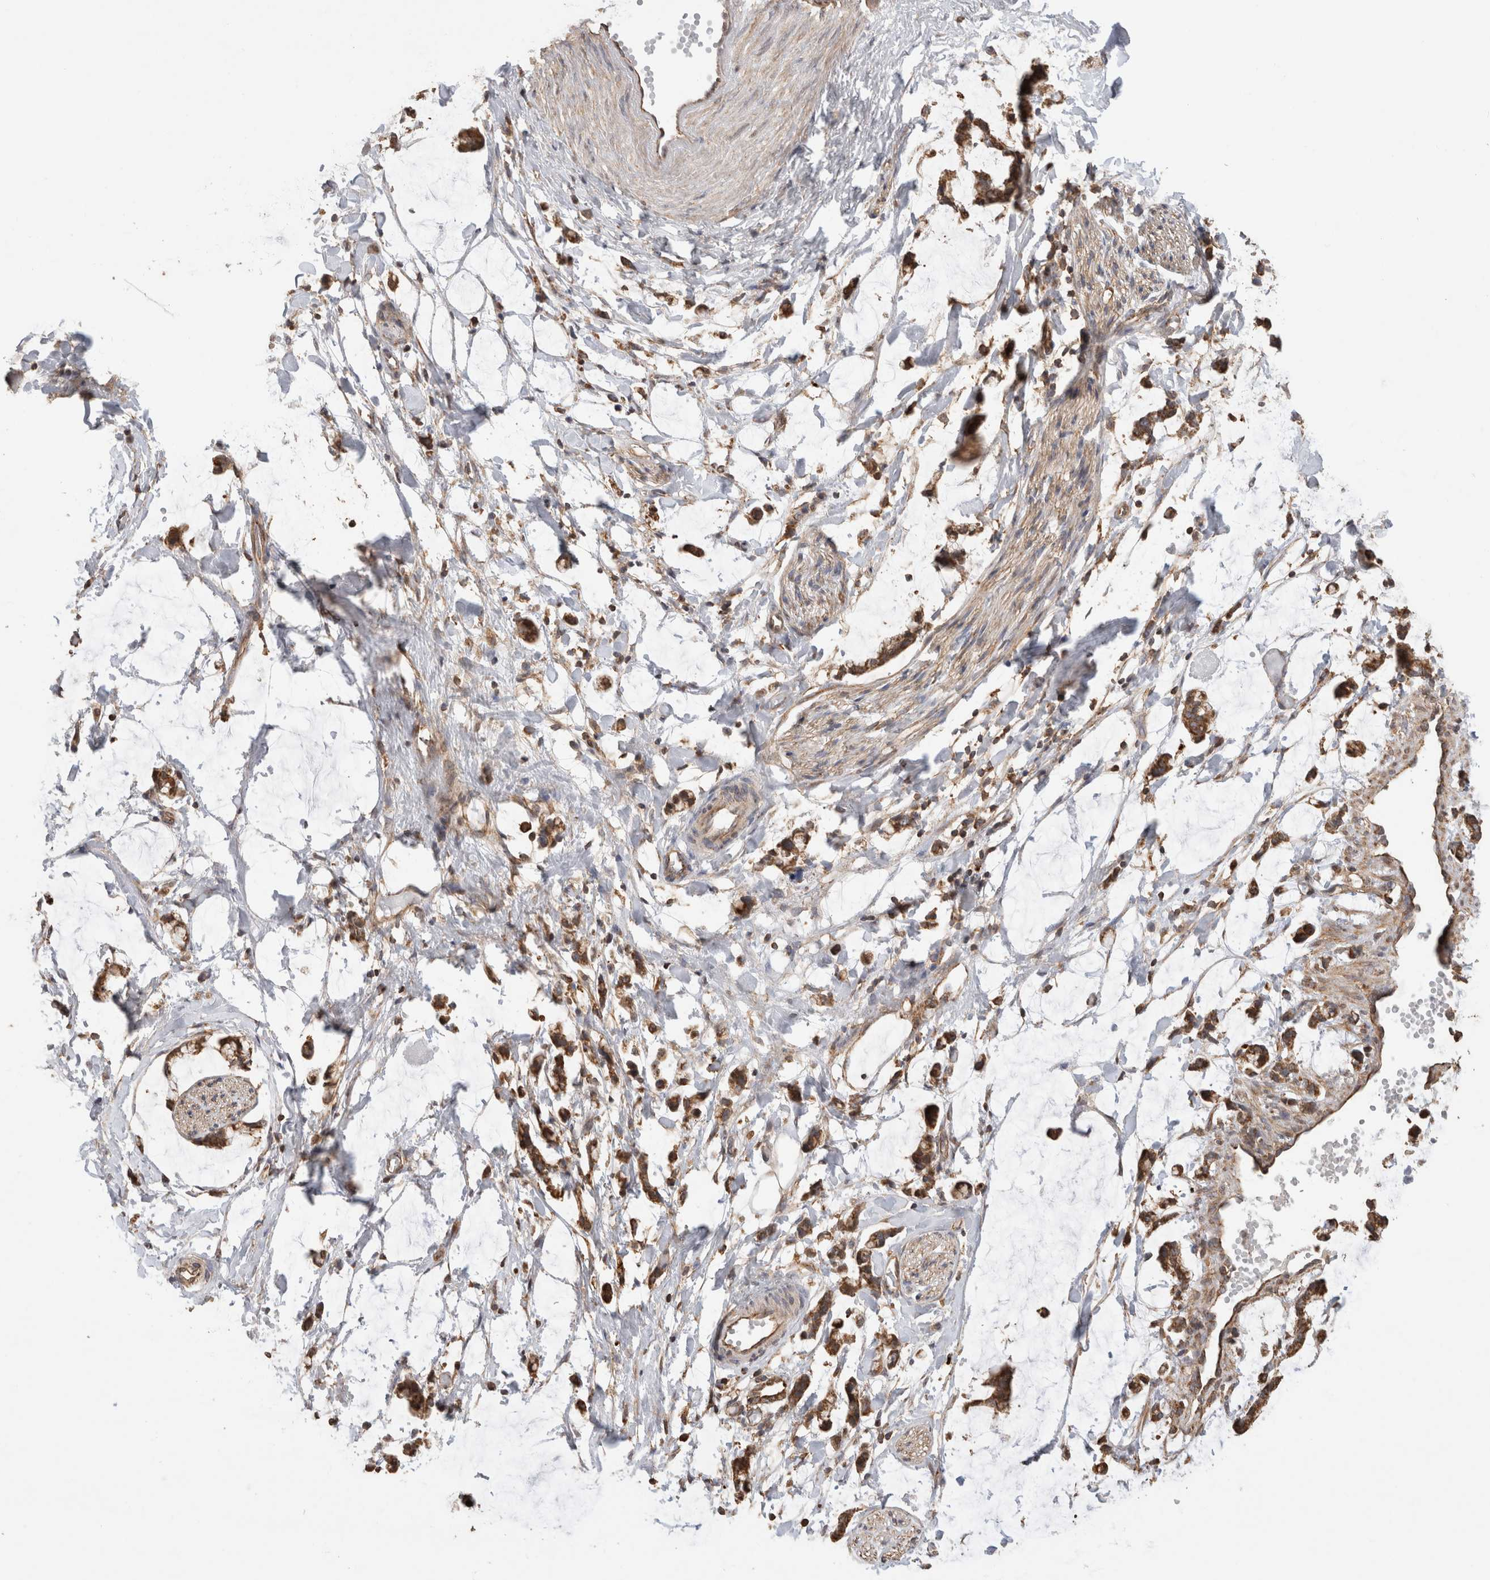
{"staining": {"intensity": "moderate", "quantity": "25%-75%", "location": "cytoplasmic/membranous"}, "tissue": "adipose tissue", "cell_type": "Adipocytes", "image_type": "normal", "snomed": [{"axis": "morphology", "description": "Normal tissue, NOS"}, {"axis": "morphology", "description": "Adenocarcinoma, NOS"}, {"axis": "topography", "description": "Colon"}, {"axis": "topography", "description": "Peripheral nerve tissue"}], "caption": "High-magnification brightfield microscopy of unremarkable adipose tissue stained with DAB (brown) and counterstained with hematoxylin (blue). adipocytes exhibit moderate cytoplasmic/membranous expression is identified in approximately25%-75% of cells. The protein of interest is shown in brown color, while the nuclei are stained blue.", "gene": "IMMP2L", "patient": {"sex": "male", "age": 14}}